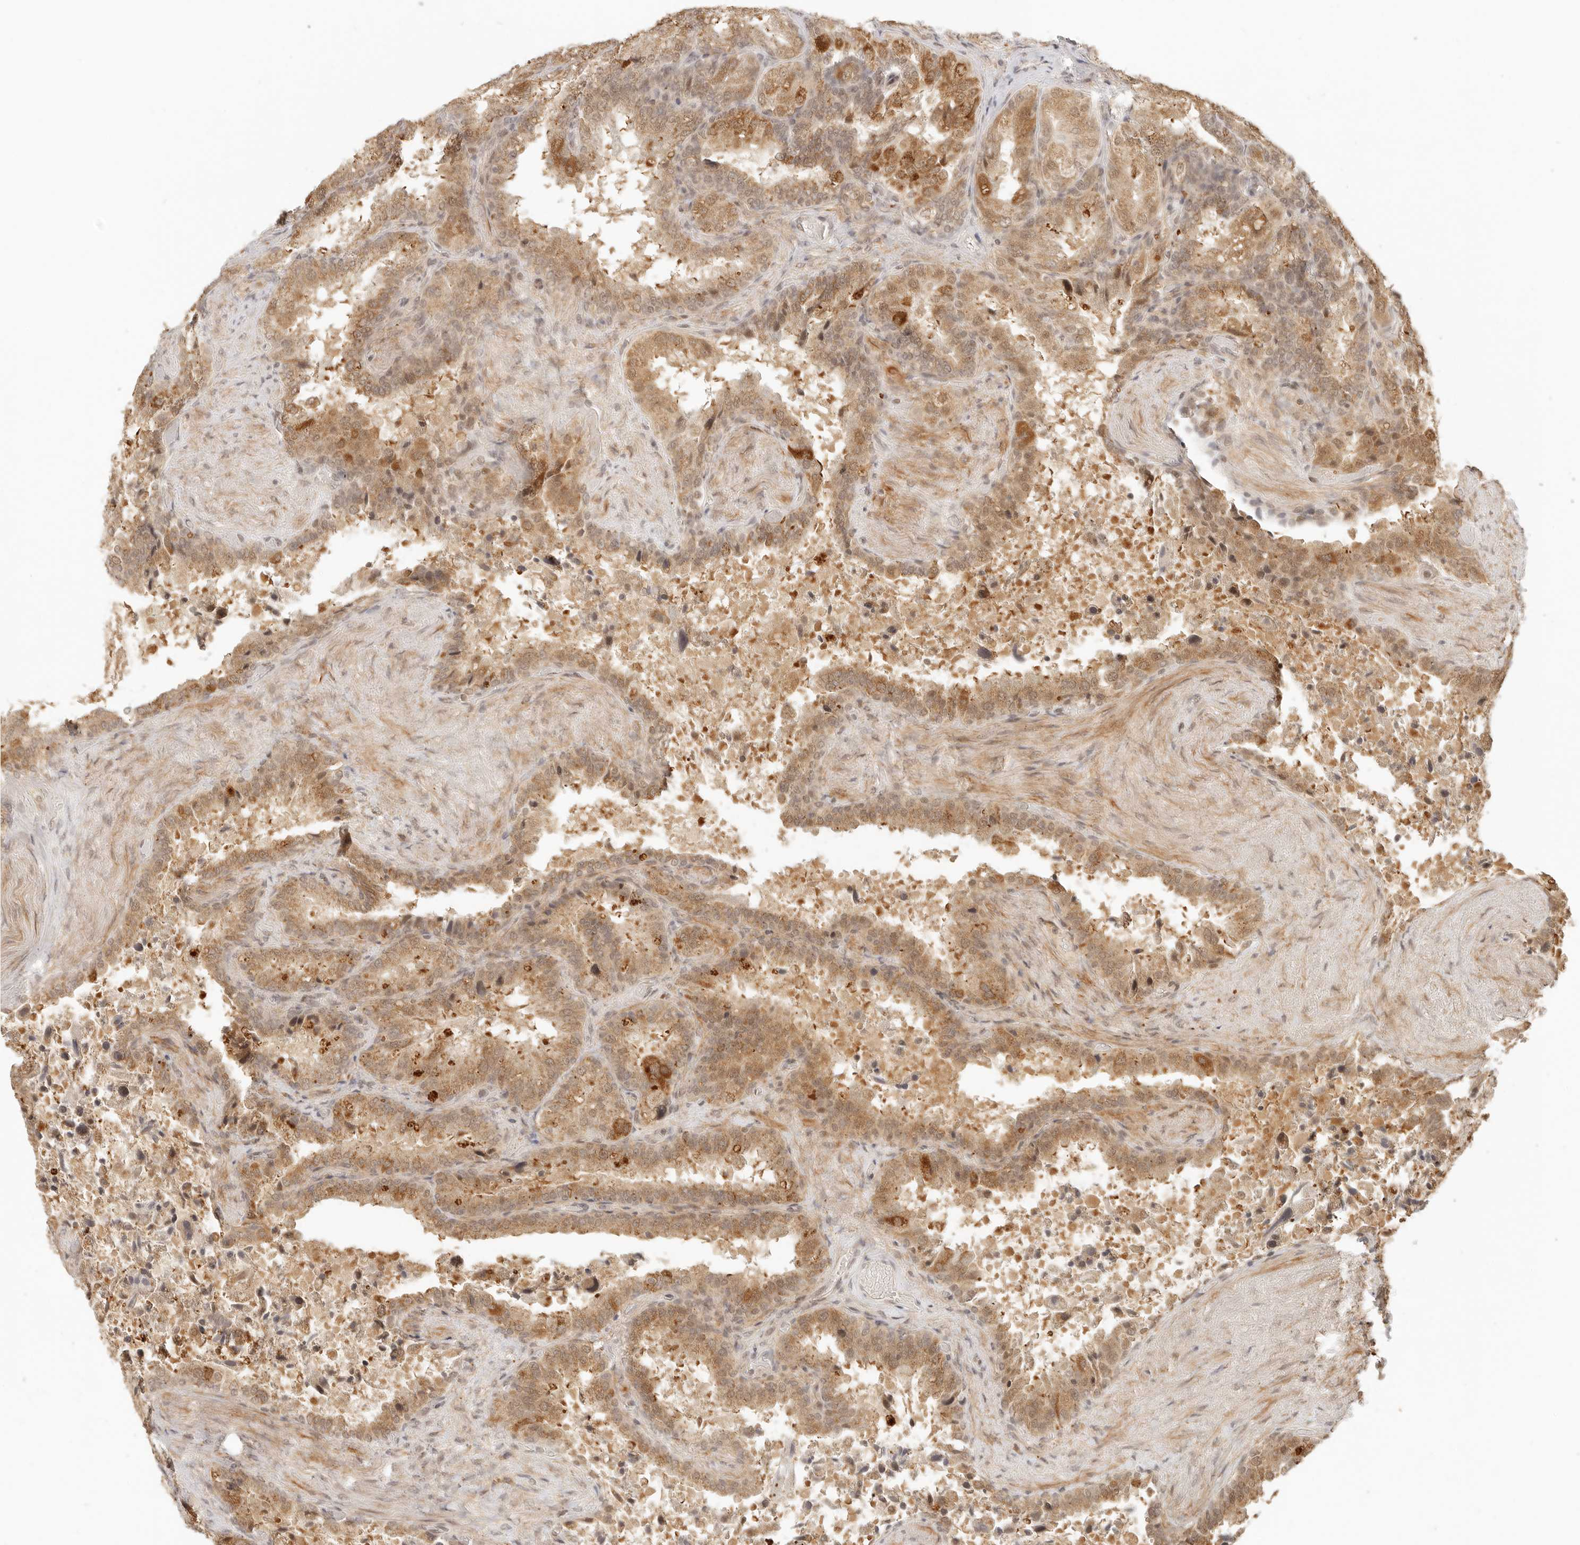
{"staining": {"intensity": "moderate", "quantity": ">75%", "location": "cytoplasmic/membranous"}, "tissue": "seminal vesicle", "cell_type": "Glandular cells", "image_type": "normal", "snomed": [{"axis": "morphology", "description": "Normal tissue, NOS"}, {"axis": "topography", "description": "Seminal veicle"}, {"axis": "topography", "description": "Peripheral nerve tissue"}], "caption": "Seminal vesicle stained for a protein exhibits moderate cytoplasmic/membranous positivity in glandular cells. The protein is stained brown, and the nuclei are stained in blue (DAB IHC with brightfield microscopy, high magnification).", "gene": "INTS11", "patient": {"sex": "male", "age": 63}}